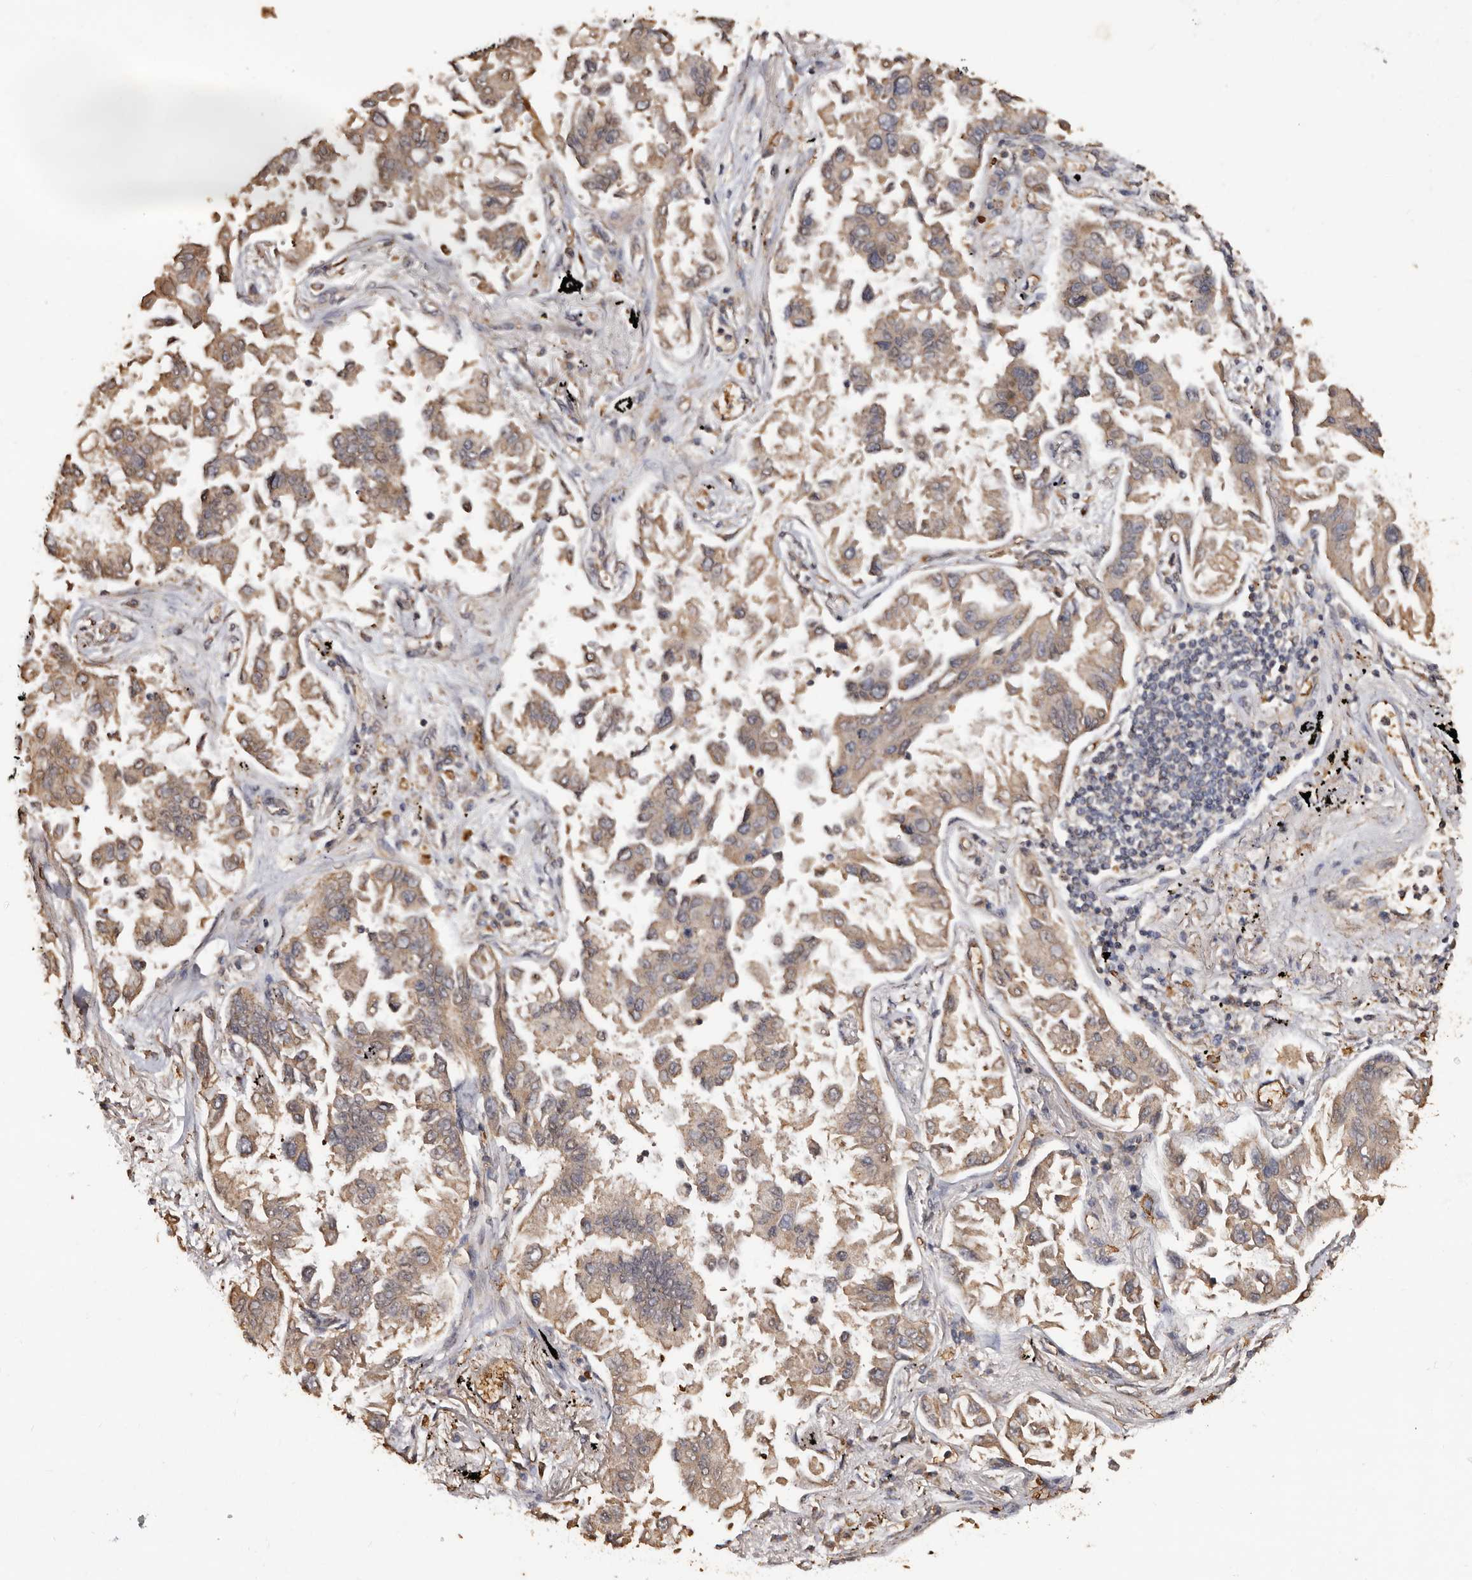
{"staining": {"intensity": "weak", "quantity": ">75%", "location": "cytoplasmic/membranous"}, "tissue": "lung cancer", "cell_type": "Tumor cells", "image_type": "cancer", "snomed": [{"axis": "morphology", "description": "Adenocarcinoma, NOS"}, {"axis": "topography", "description": "Lung"}], "caption": "Brown immunohistochemical staining in human lung cancer demonstrates weak cytoplasmic/membranous expression in approximately >75% of tumor cells. (brown staining indicates protein expression, while blue staining denotes nuclei).", "gene": "GRAMD2A", "patient": {"sex": "female", "age": 67}}